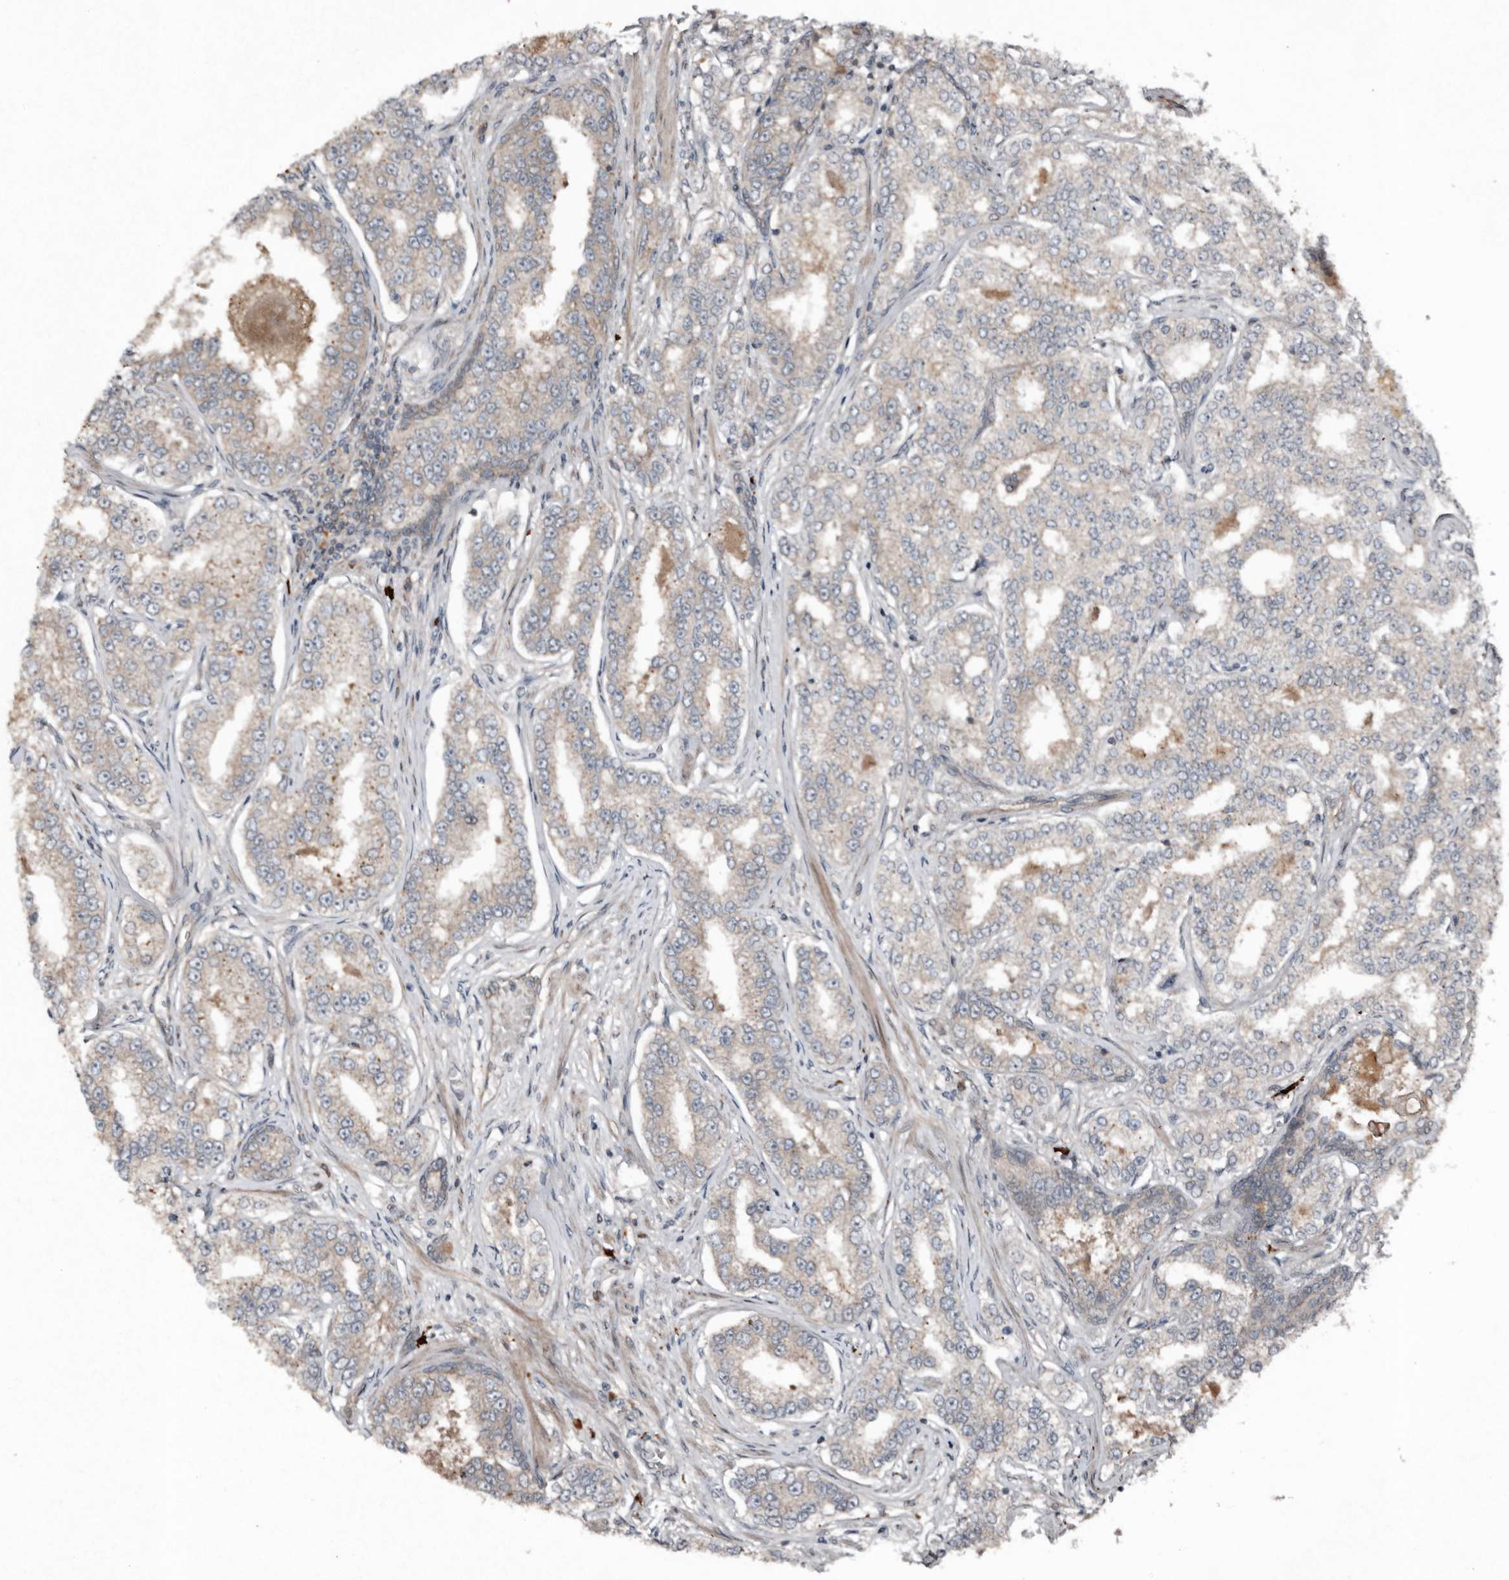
{"staining": {"intensity": "weak", "quantity": "<25%", "location": "cytoplasmic/membranous"}, "tissue": "prostate cancer", "cell_type": "Tumor cells", "image_type": "cancer", "snomed": [{"axis": "morphology", "description": "Normal tissue, NOS"}, {"axis": "morphology", "description": "Adenocarcinoma, High grade"}, {"axis": "topography", "description": "Prostate"}], "caption": "IHC micrograph of high-grade adenocarcinoma (prostate) stained for a protein (brown), which shows no staining in tumor cells. (DAB (3,3'-diaminobenzidine) immunohistochemistry with hematoxylin counter stain).", "gene": "TEAD3", "patient": {"sex": "male", "age": 83}}